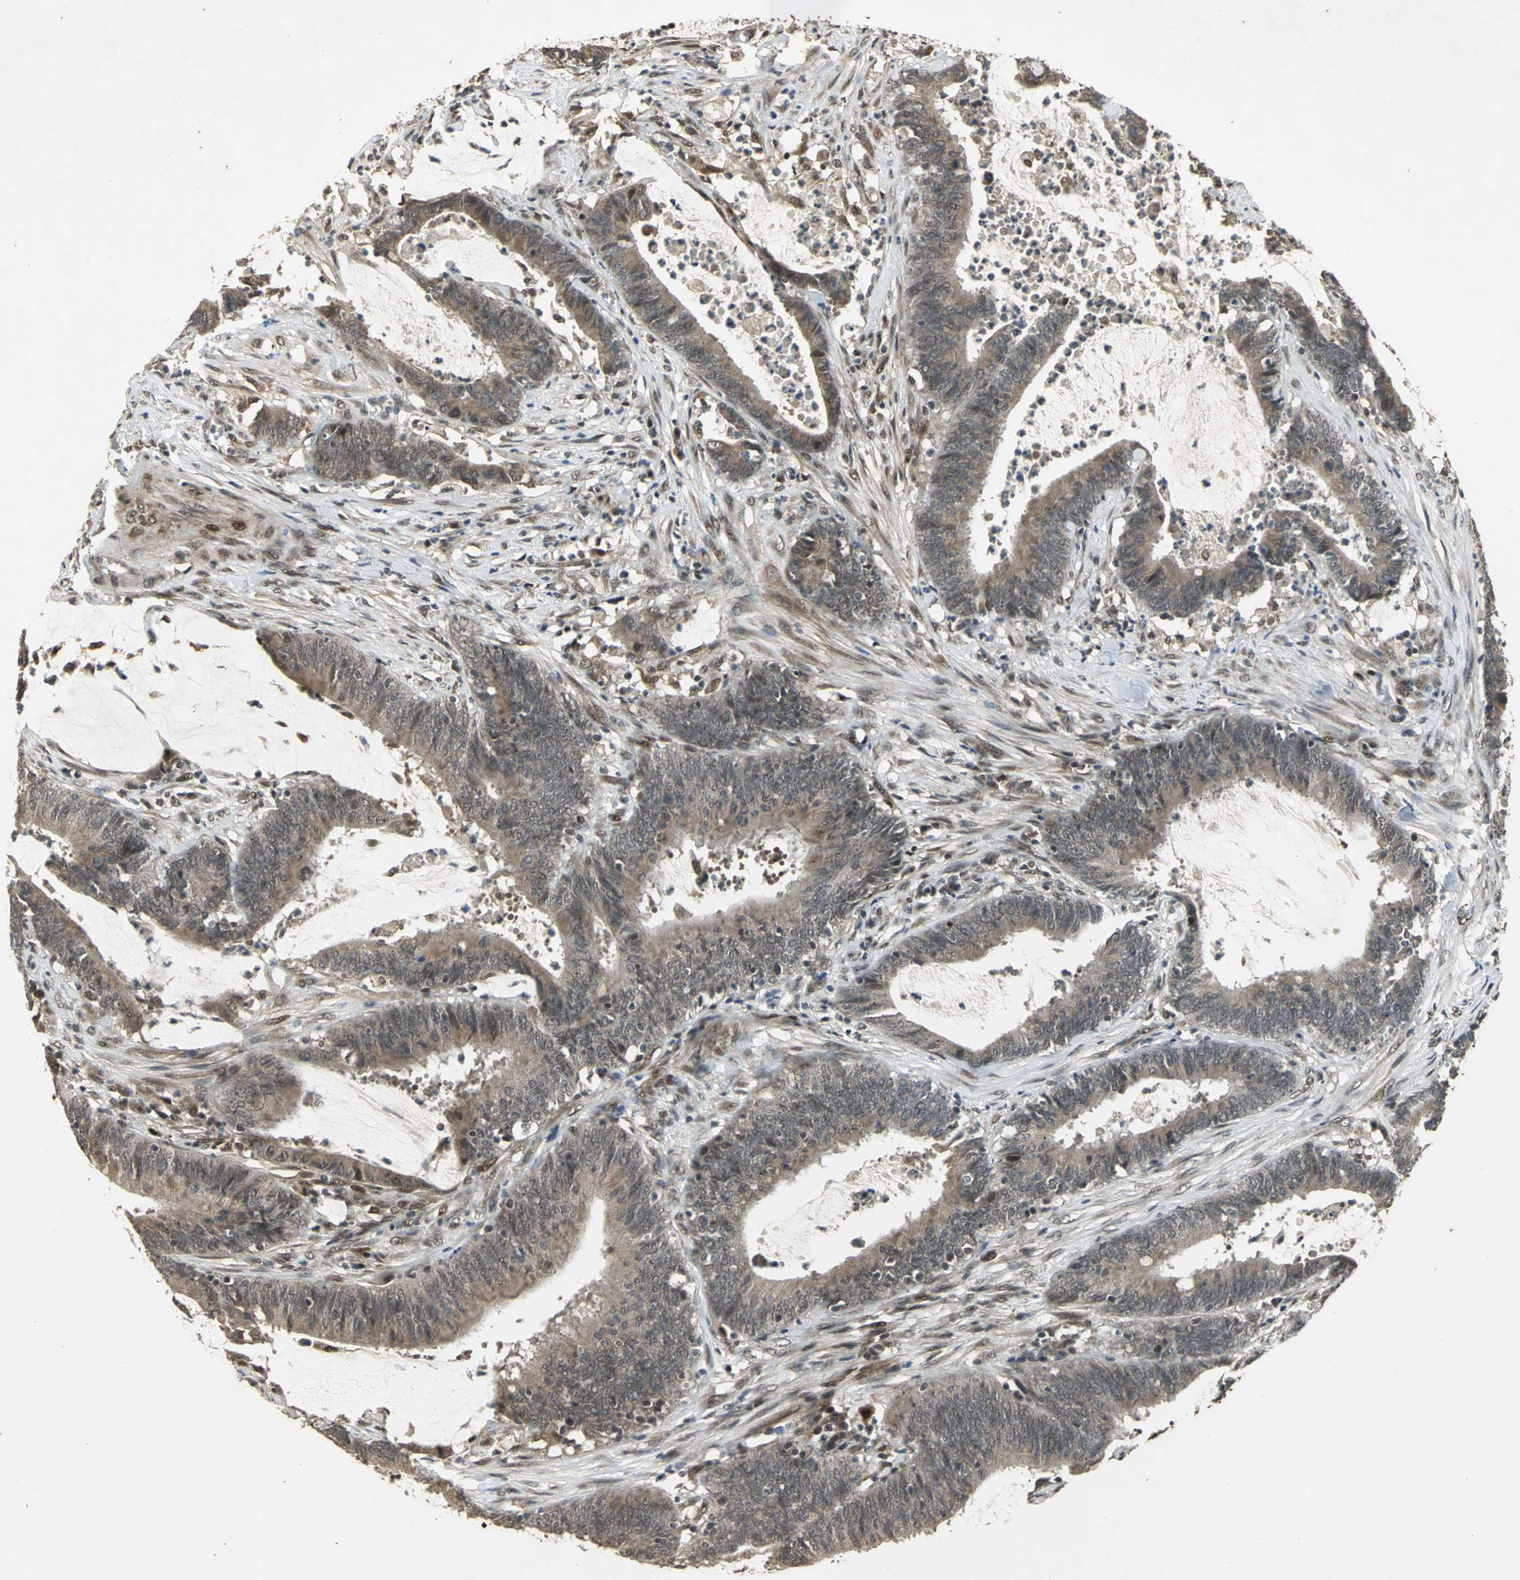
{"staining": {"intensity": "moderate", "quantity": ">75%", "location": "cytoplasmic/membranous"}, "tissue": "colorectal cancer", "cell_type": "Tumor cells", "image_type": "cancer", "snomed": [{"axis": "morphology", "description": "Adenocarcinoma, NOS"}, {"axis": "topography", "description": "Rectum"}], "caption": "Colorectal cancer (adenocarcinoma) stained for a protein shows moderate cytoplasmic/membranous positivity in tumor cells.", "gene": "NOTCH3", "patient": {"sex": "female", "age": 66}}